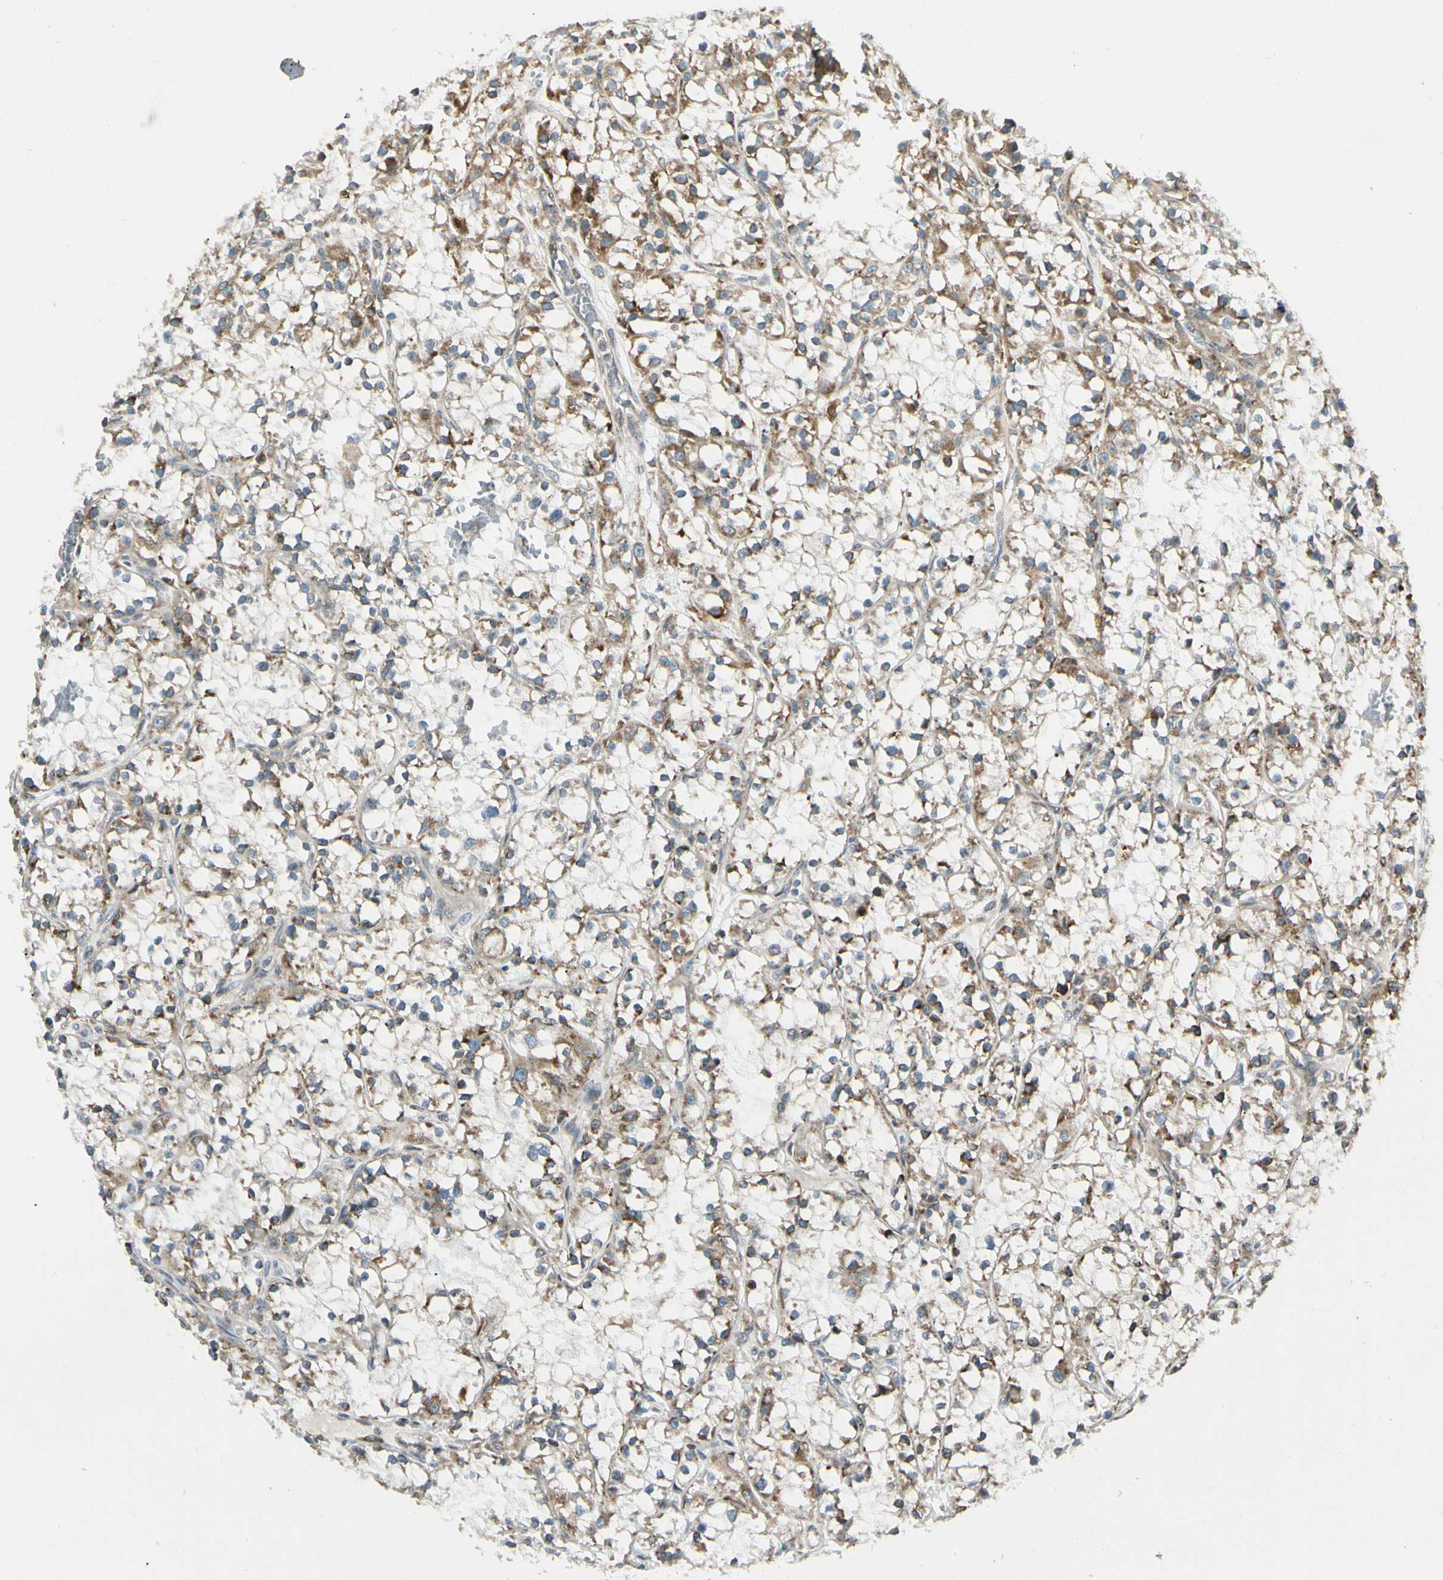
{"staining": {"intensity": "weak", "quantity": ">75%", "location": "cytoplasmic/membranous"}, "tissue": "renal cancer", "cell_type": "Tumor cells", "image_type": "cancer", "snomed": [{"axis": "morphology", "description": "Adenocarcinoma, NOS"}, {"axis": "topography", "description": "Kidney"}], "caption": "Tumor cells reveal low levels of weak cytoplasmic/membranous staining in about >75% of cells in renal cancer (adenocarcinoma). The protein of interest is shown in brown color, while the nuclei are stained blue.", "gene": "MRPL9", "patient": {"sex": "female", "age": 52}}